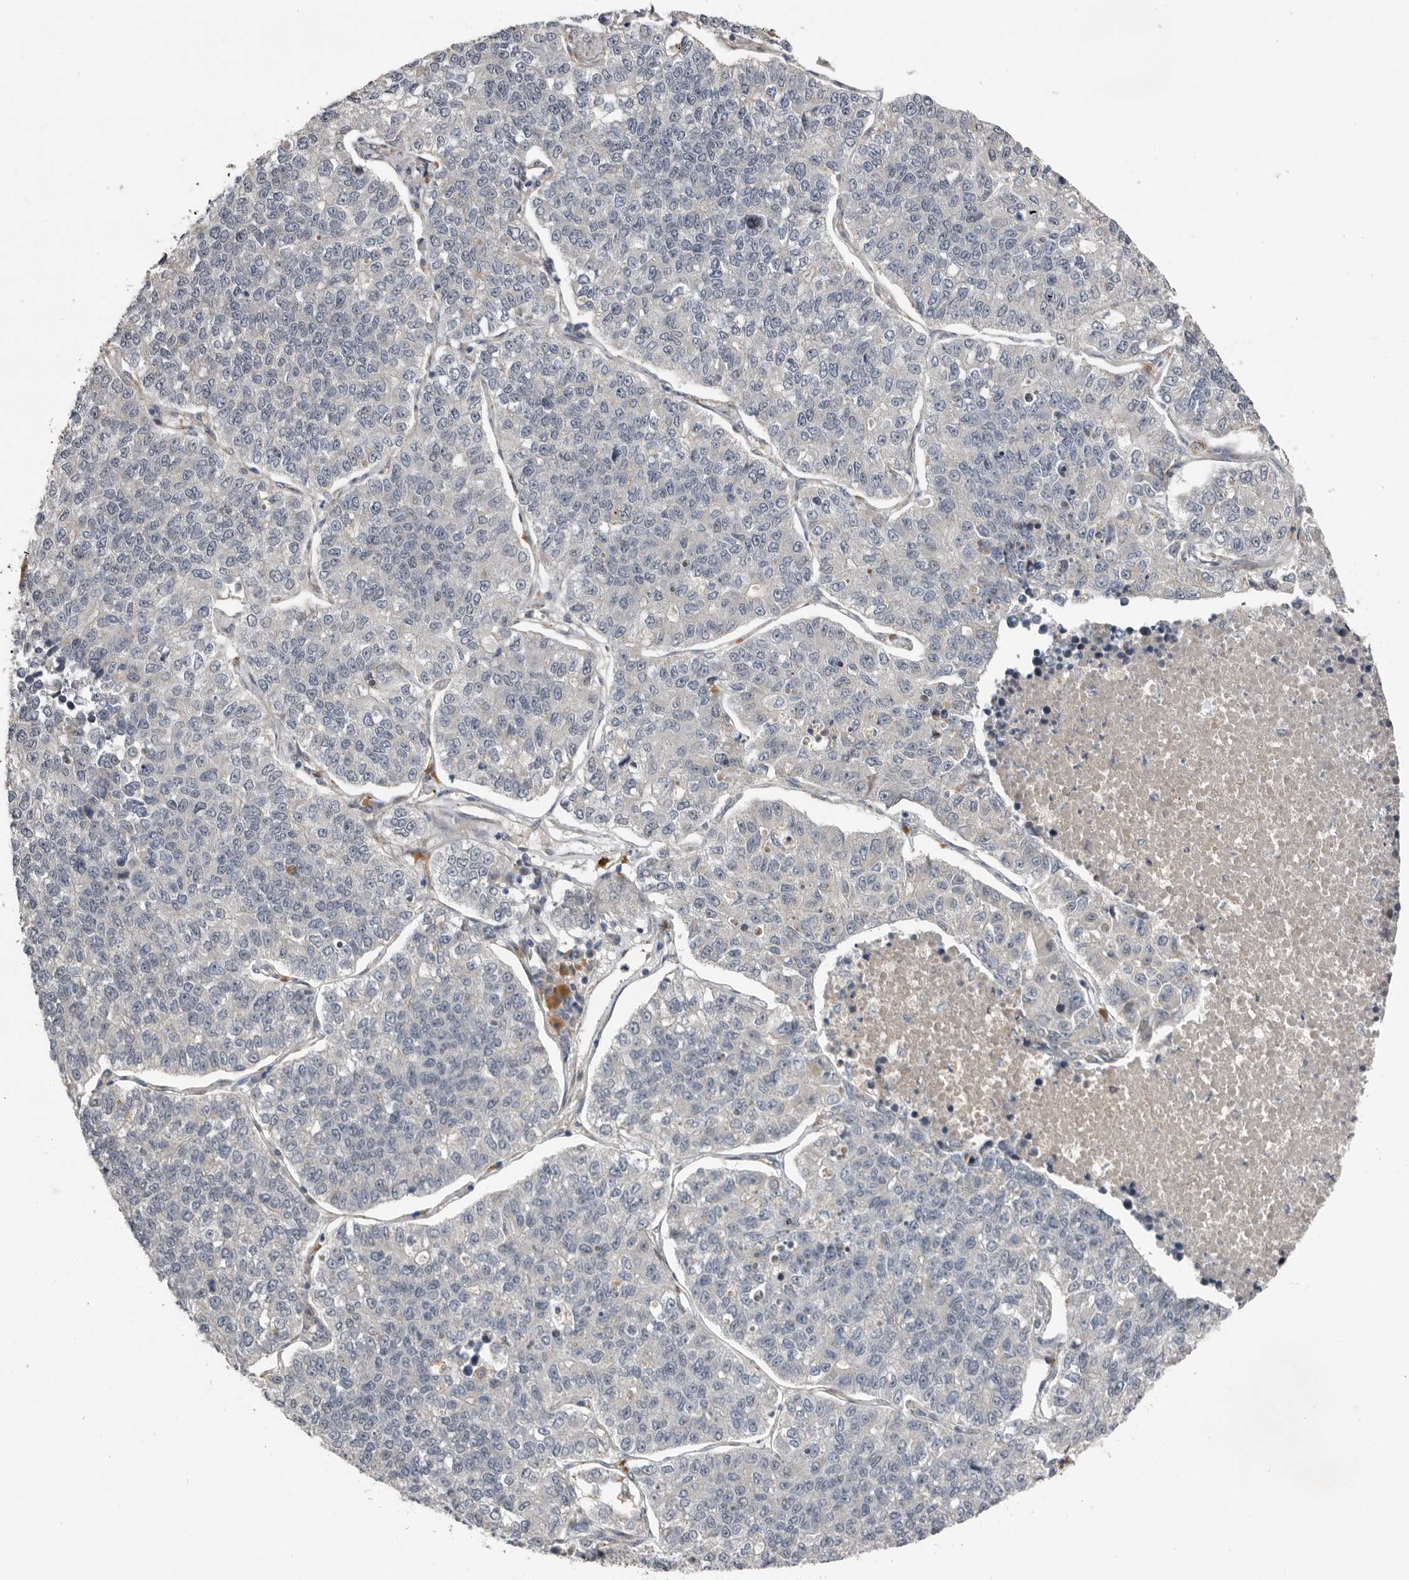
{"staining": {"intensity": "negative", "quantity": "none", "location": "none"}, "tissue": "lung cancer", "cell_type": "Tumor cells", "image_type": "cancer", "snomed": [{"axis": "morphology", "description": "Adenocarcinoma, NOS"}, {"axis": "topography", "description": "Lung"}], "caption": "The histopathology image exhibits no significant expression in tumor cells of lung cancer (adenocarcinoma). (Immunohistochemistry, brightfield microscopy, high magnification).", "gene": "RANBP17", "patient": {"sex": "male", "age": 49}}